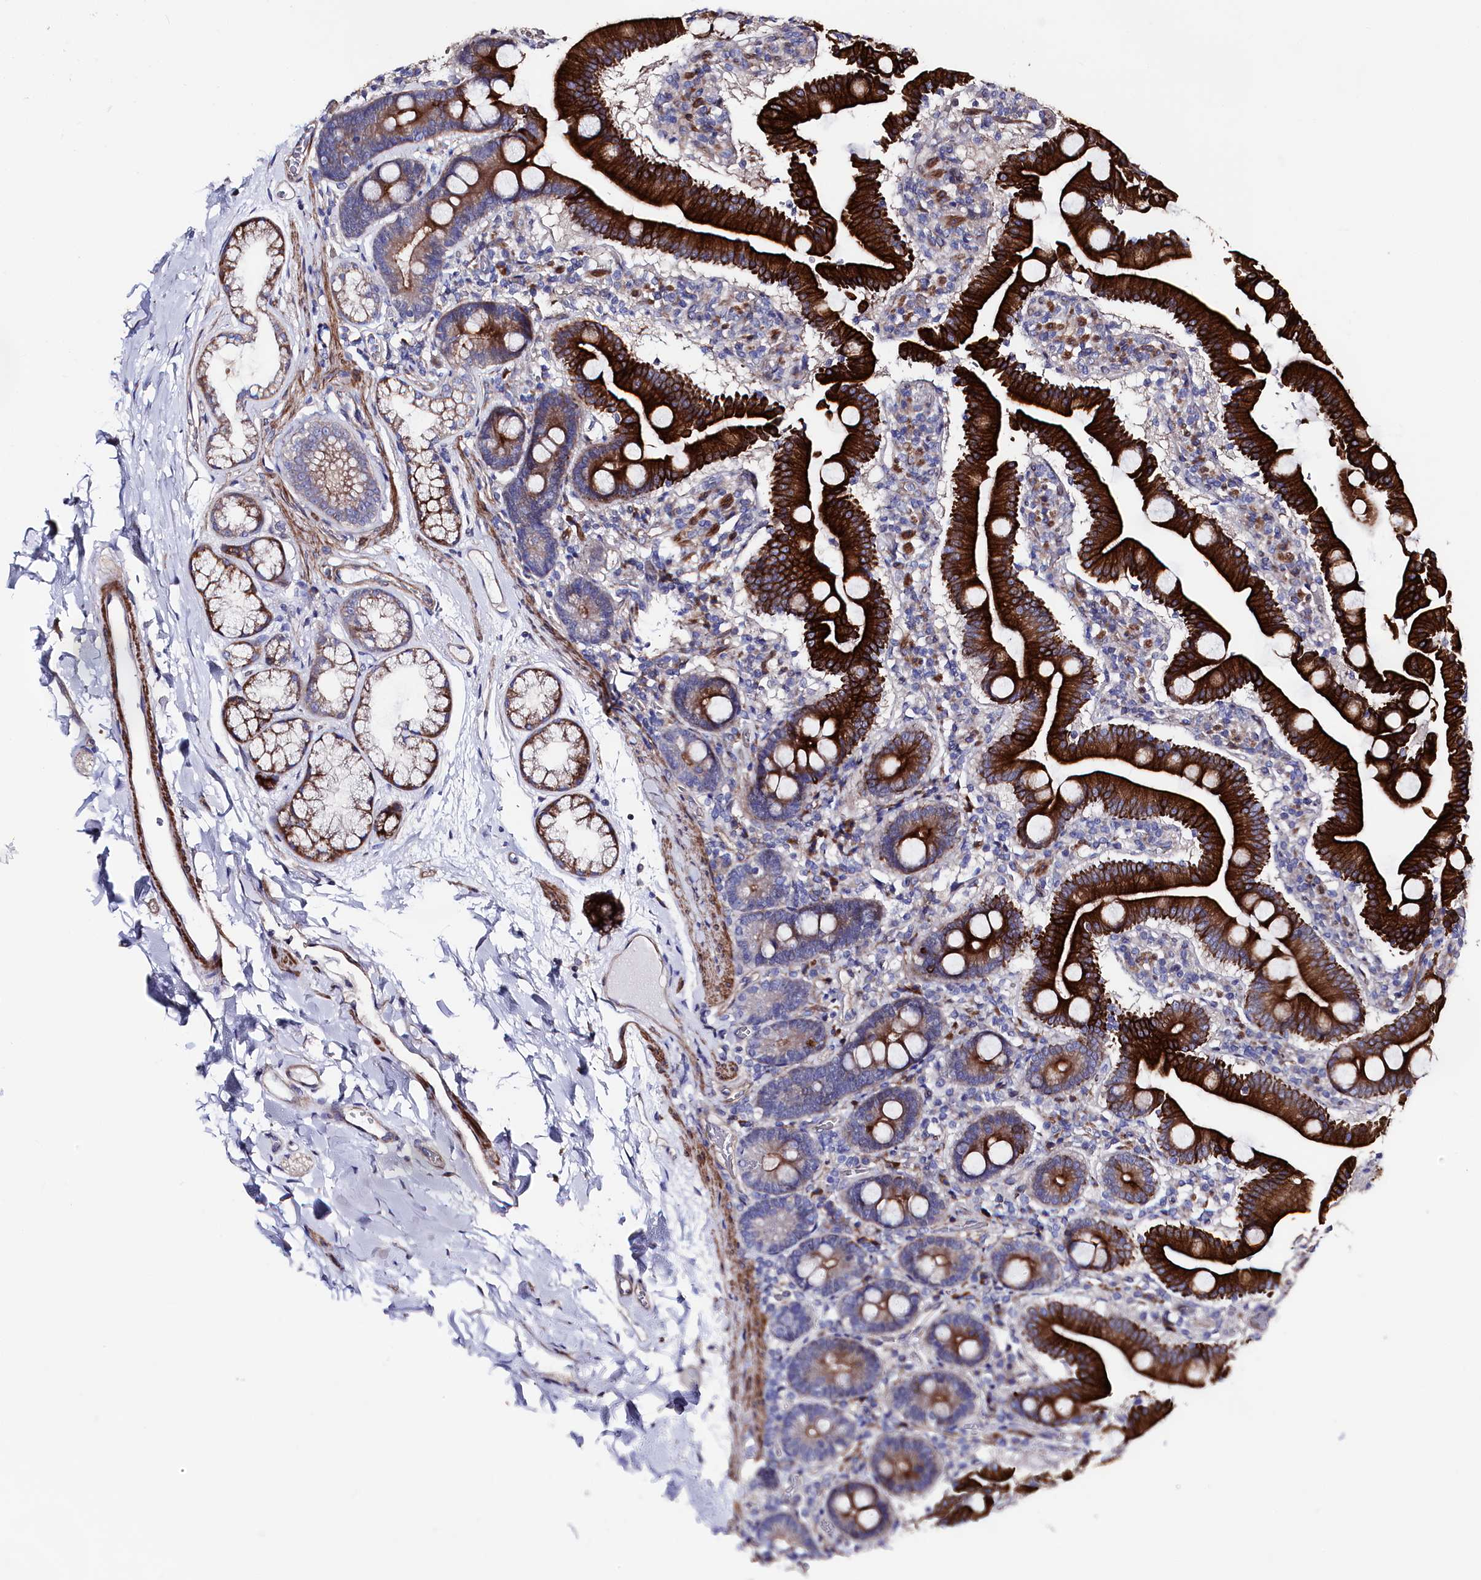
{"staining": {"intensity": "strong", "quantity": ">75%", "location": "cytoplasmic/membranous"}, "tissue": "duodenum", "cell_type": "Glandular cells", "image_type": "normal", "snomed": [{"axis": "morphology", "description": "Normal tissue, NOS"}, {"axis": "topography", "description": "Duodenum"}], "caption": "Protein expression by immunohistochemistry reveals strong cytoplasmic/membranous staining in approximately >75% of glandular cells in benign duodenum.", "gene": "WNT8A", "patient": {"sex": "male", "age": 55}}